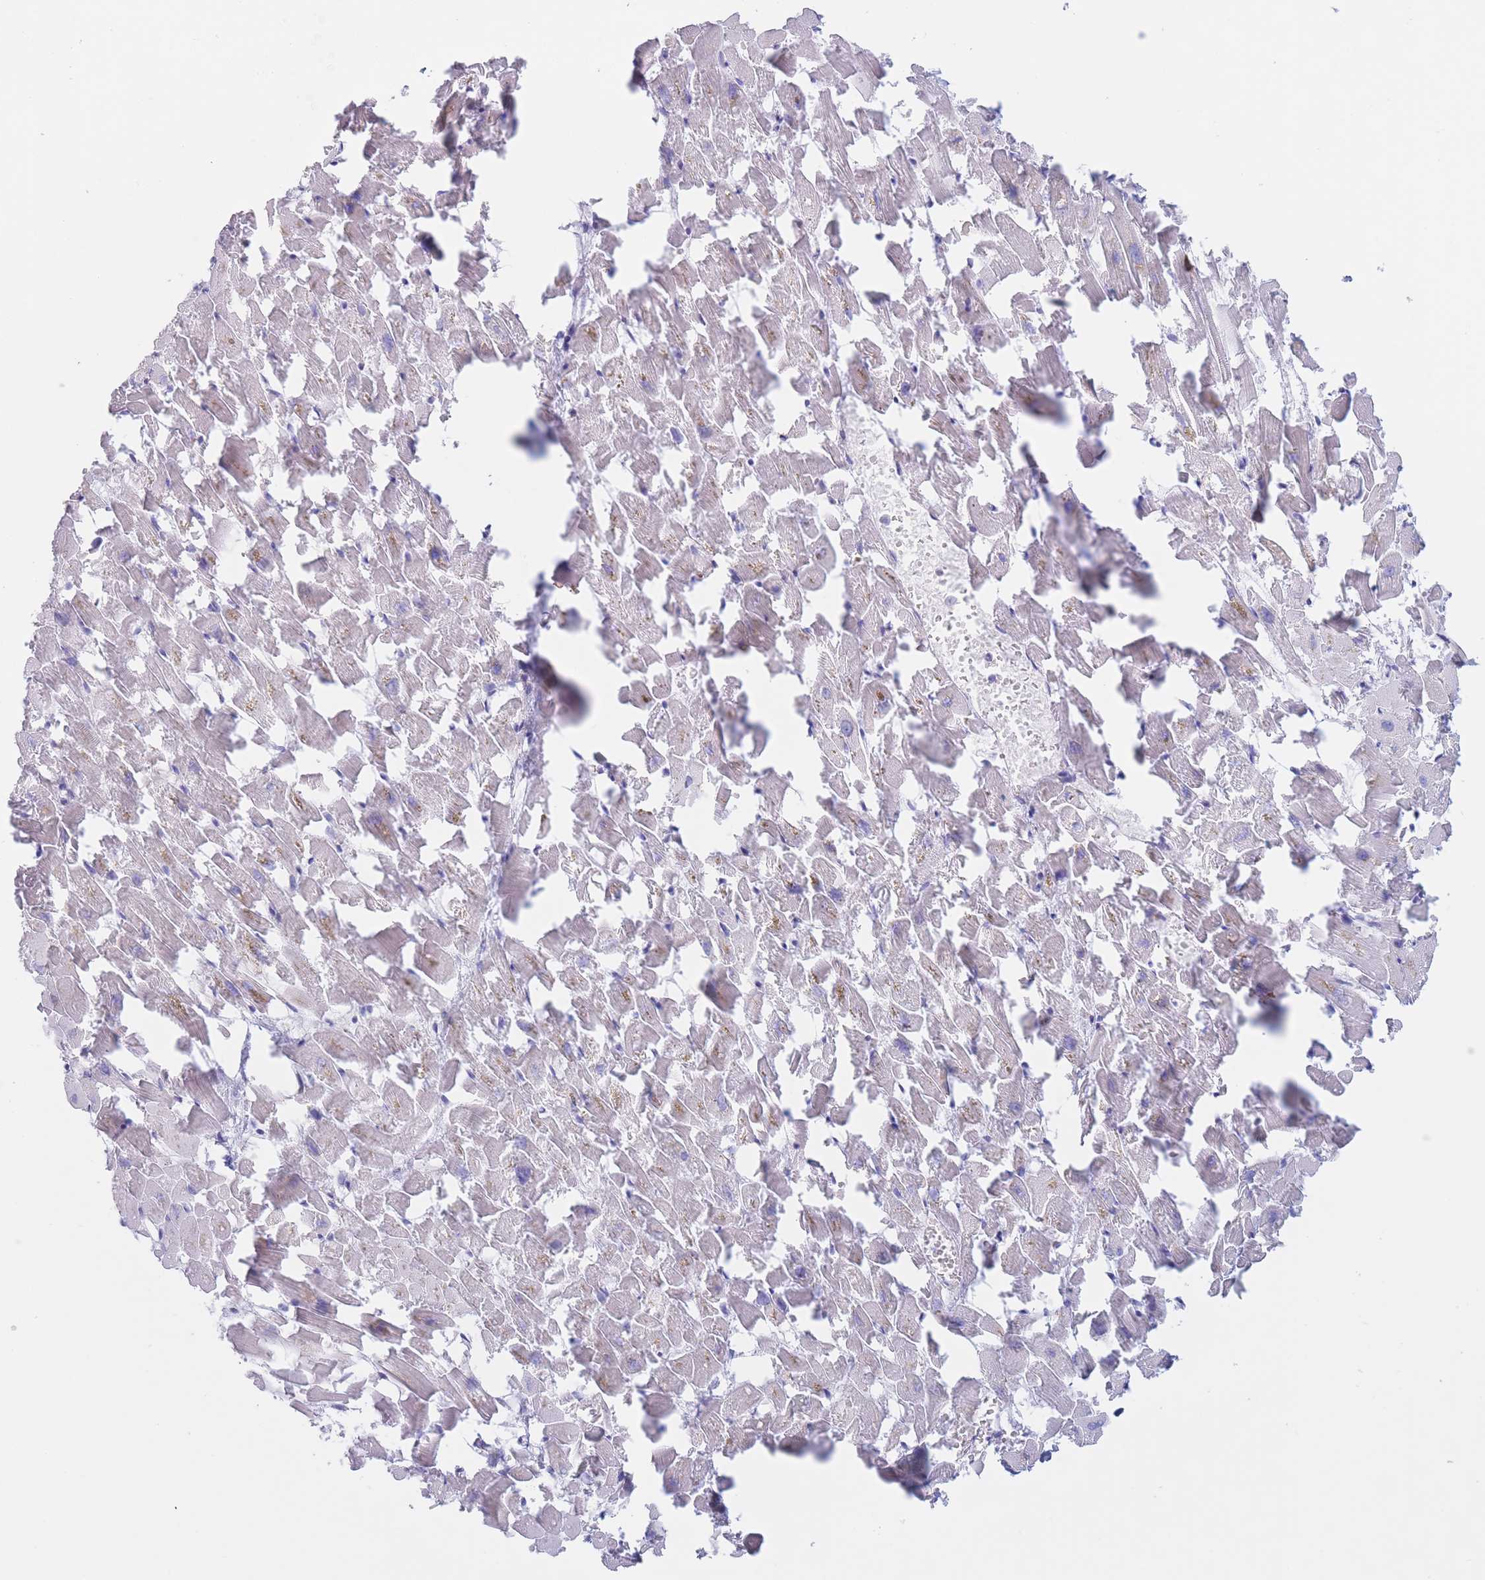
{"staining": {"intensity": "weak", "quantity": "<25%", "location": "cytoplasmic/membranous"}, "tissue": "heart muscle", "cell_type": "Cardiomyocytes", "image_type": "normal", "snomed": [{"axis": "morphology", "description": "Normal tissue, NOS"}, {"axis": "topography", "description": "Heart"}], "caption": "The image exhibits no significant staining in cardiomyocytes of heart muscle. (DAB immunohistochemistry (IHC) with hematoxylin counter stain).", "gene": "MRPL30", "patient": {"sex": "female", "age": 64}}